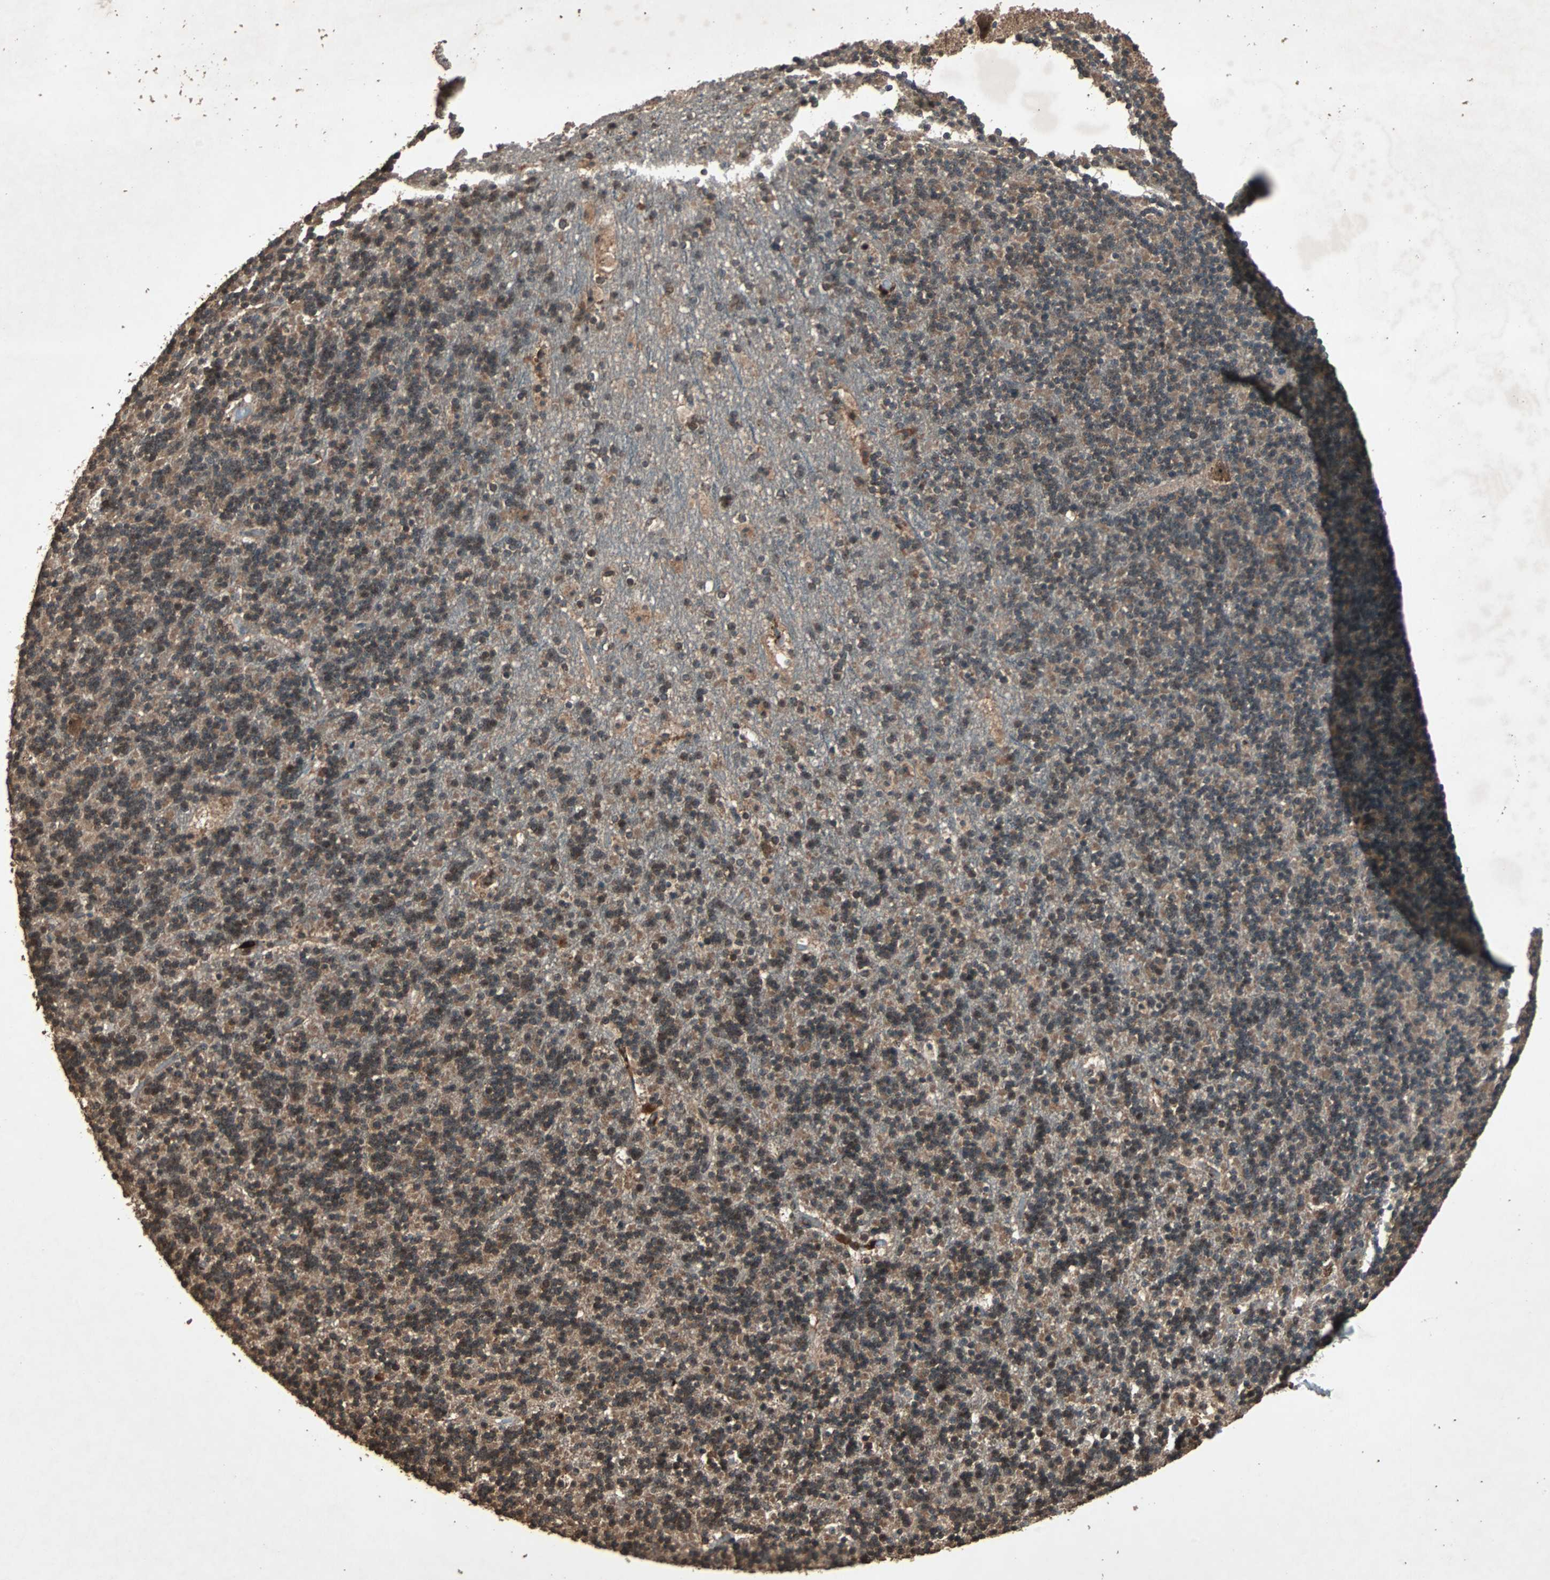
{"staining": {"intensity": "strong", "quantity": "25%-75%", "location": "cytoplasmic/membranous"}, "tissue": "cerebellum", "cell_type": "Cells in granular layer", "image_type": "normal", "snomed": [{"axis": "morphology", "description": "Normal tissue, NOS"}, {"axis": "topography", "description": "Cerebellum"}], "caption": "High-magnification brightfield microscopy of normal cerebellum stained with DAB (brown) and counterstained with hematoxylin (blue). cells in granular layer exhibit strong cytoplasmic/membranous staining is present in approximately25%-75% of cells.", "gene": "LAMTOR5", "patient": {"sex": "male", "age": 45}}